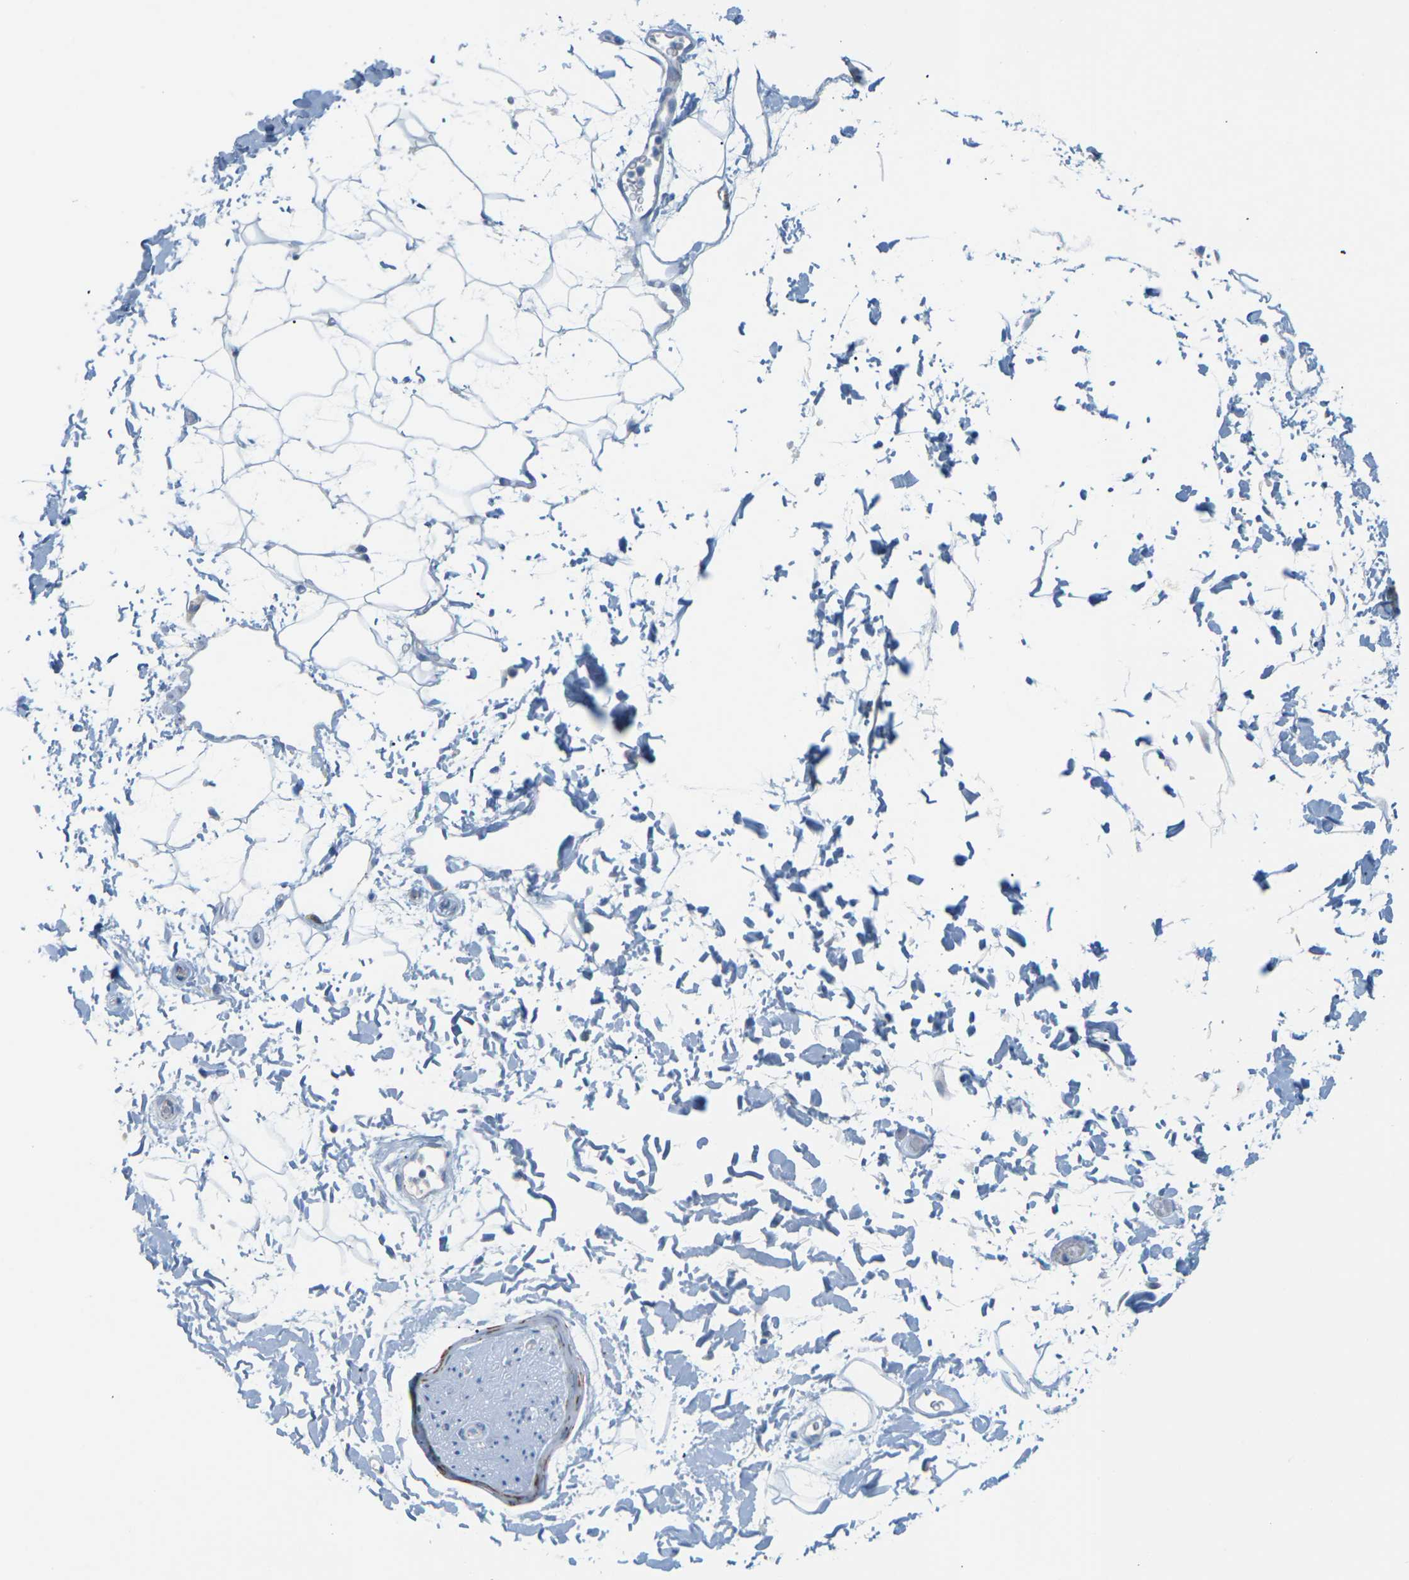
{"staining": {"intensity": "negative", "quantity": "none", "location": "none"}, "tissue": "adipose tissue", "cell_type": "Adipocytes", "image_type": "normal", "snomed": [{"axis": "morphology", "description": "Normal tissue, NOS"}, {"axis": "topography", "description": "Soft tissue"}], "caption": "DAB immunohistochemical staining of normal adipose tissue reveals no significant expression in adipocytes.", "gene": "CLDN3", "patient": {"sex": "male", "age": 72}}